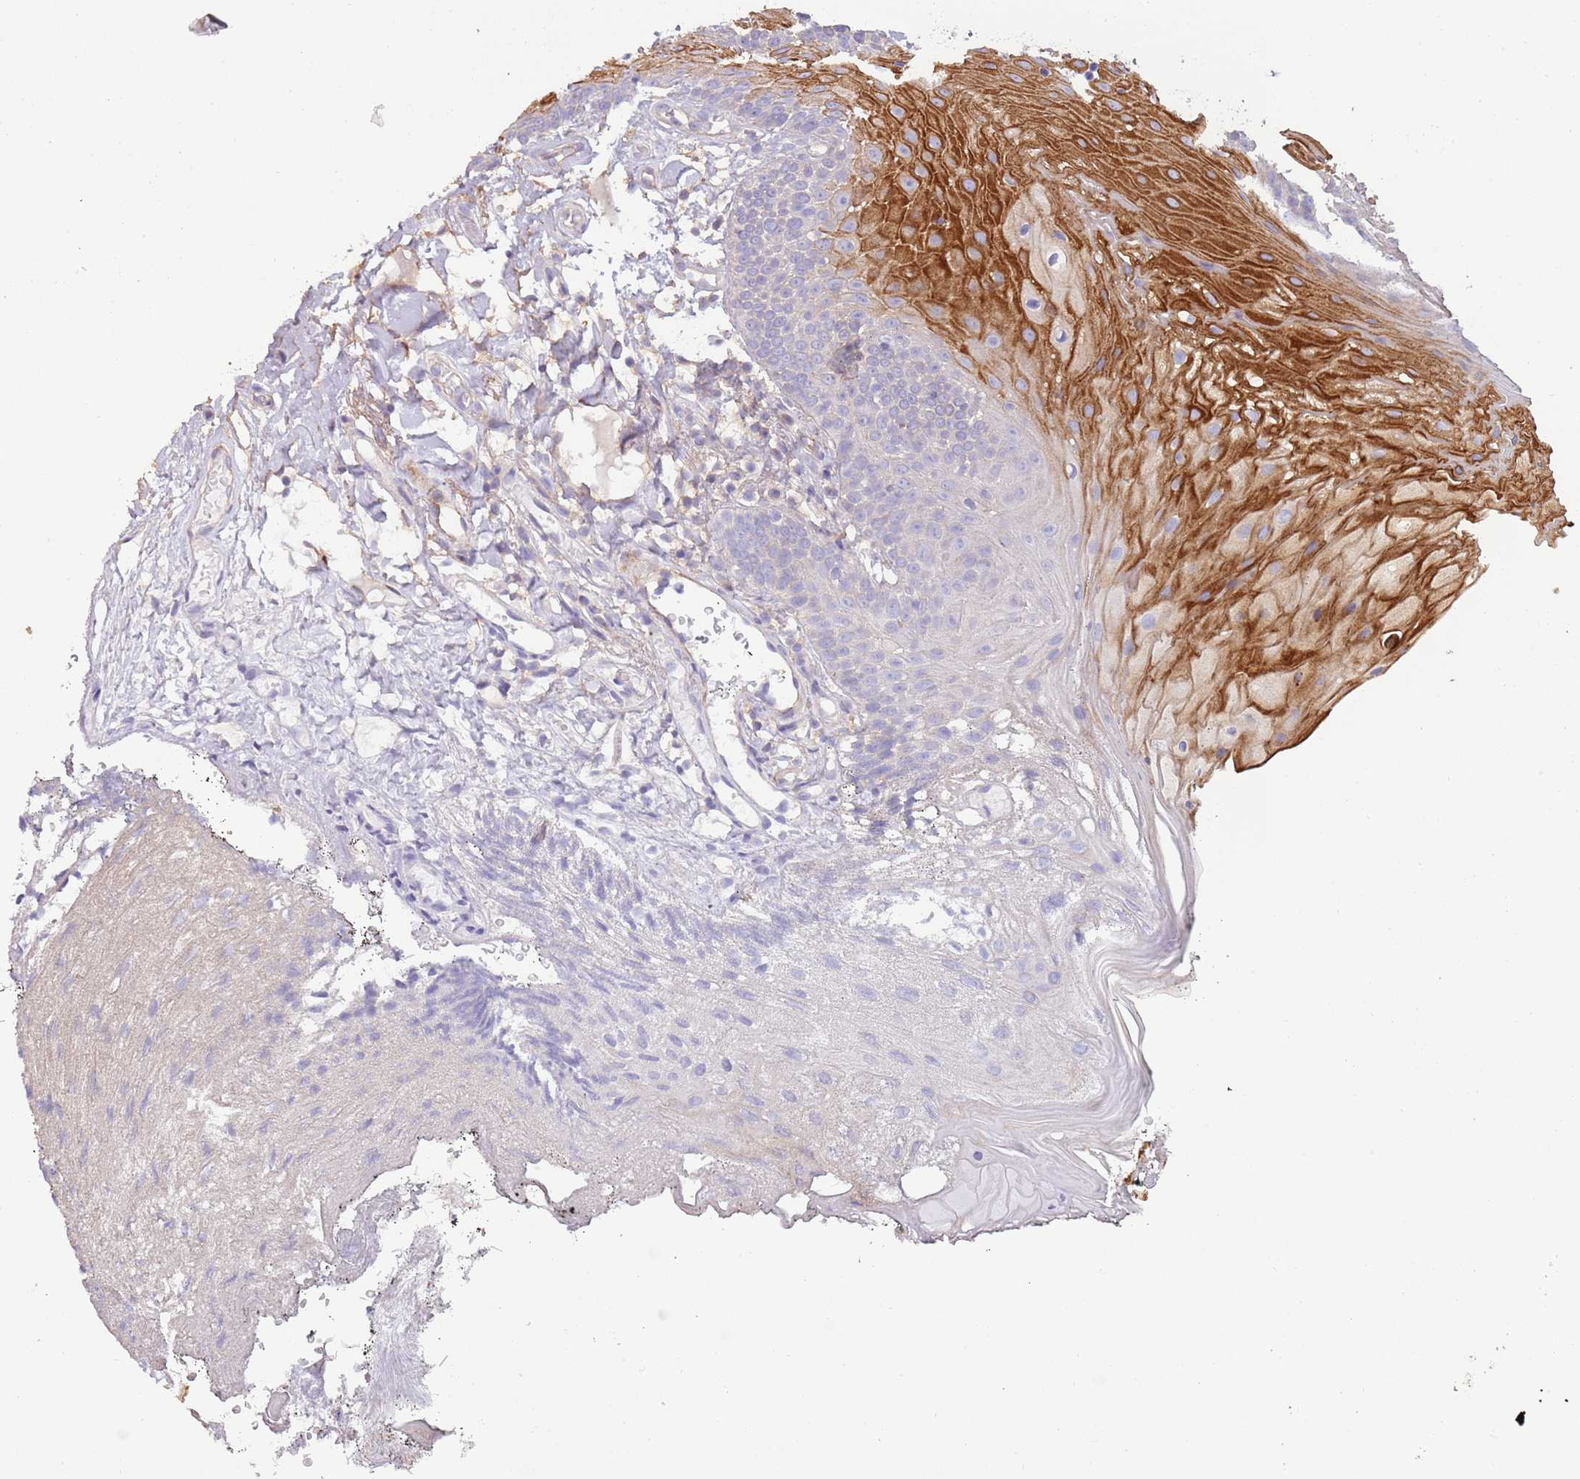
{"staining": {"intensity": "strong", "quantity": "<25%", "location": "cytoplasmic/membranous"}, "tissue": "oral mucosa", "cell_type": "Squamous epithelial cells", "image_type": "normal", "snomed": [{"axis": "morphology", "description": "Normal tissue, NOS"}, {"axis": "topography", "description": "Oral tissue"}], "caption": "A photomicrograph of oral mucosa stained for a protein displays strong cytoplasmic/membranous brown staining in squamous epithelial cells. (DAB (3,3'-diaminobenzidine) = brown stain, brightfield microscopy at high magnification).", "gene": "ENSG00000271254", "patient": {"sex": "female", "age": 80}}